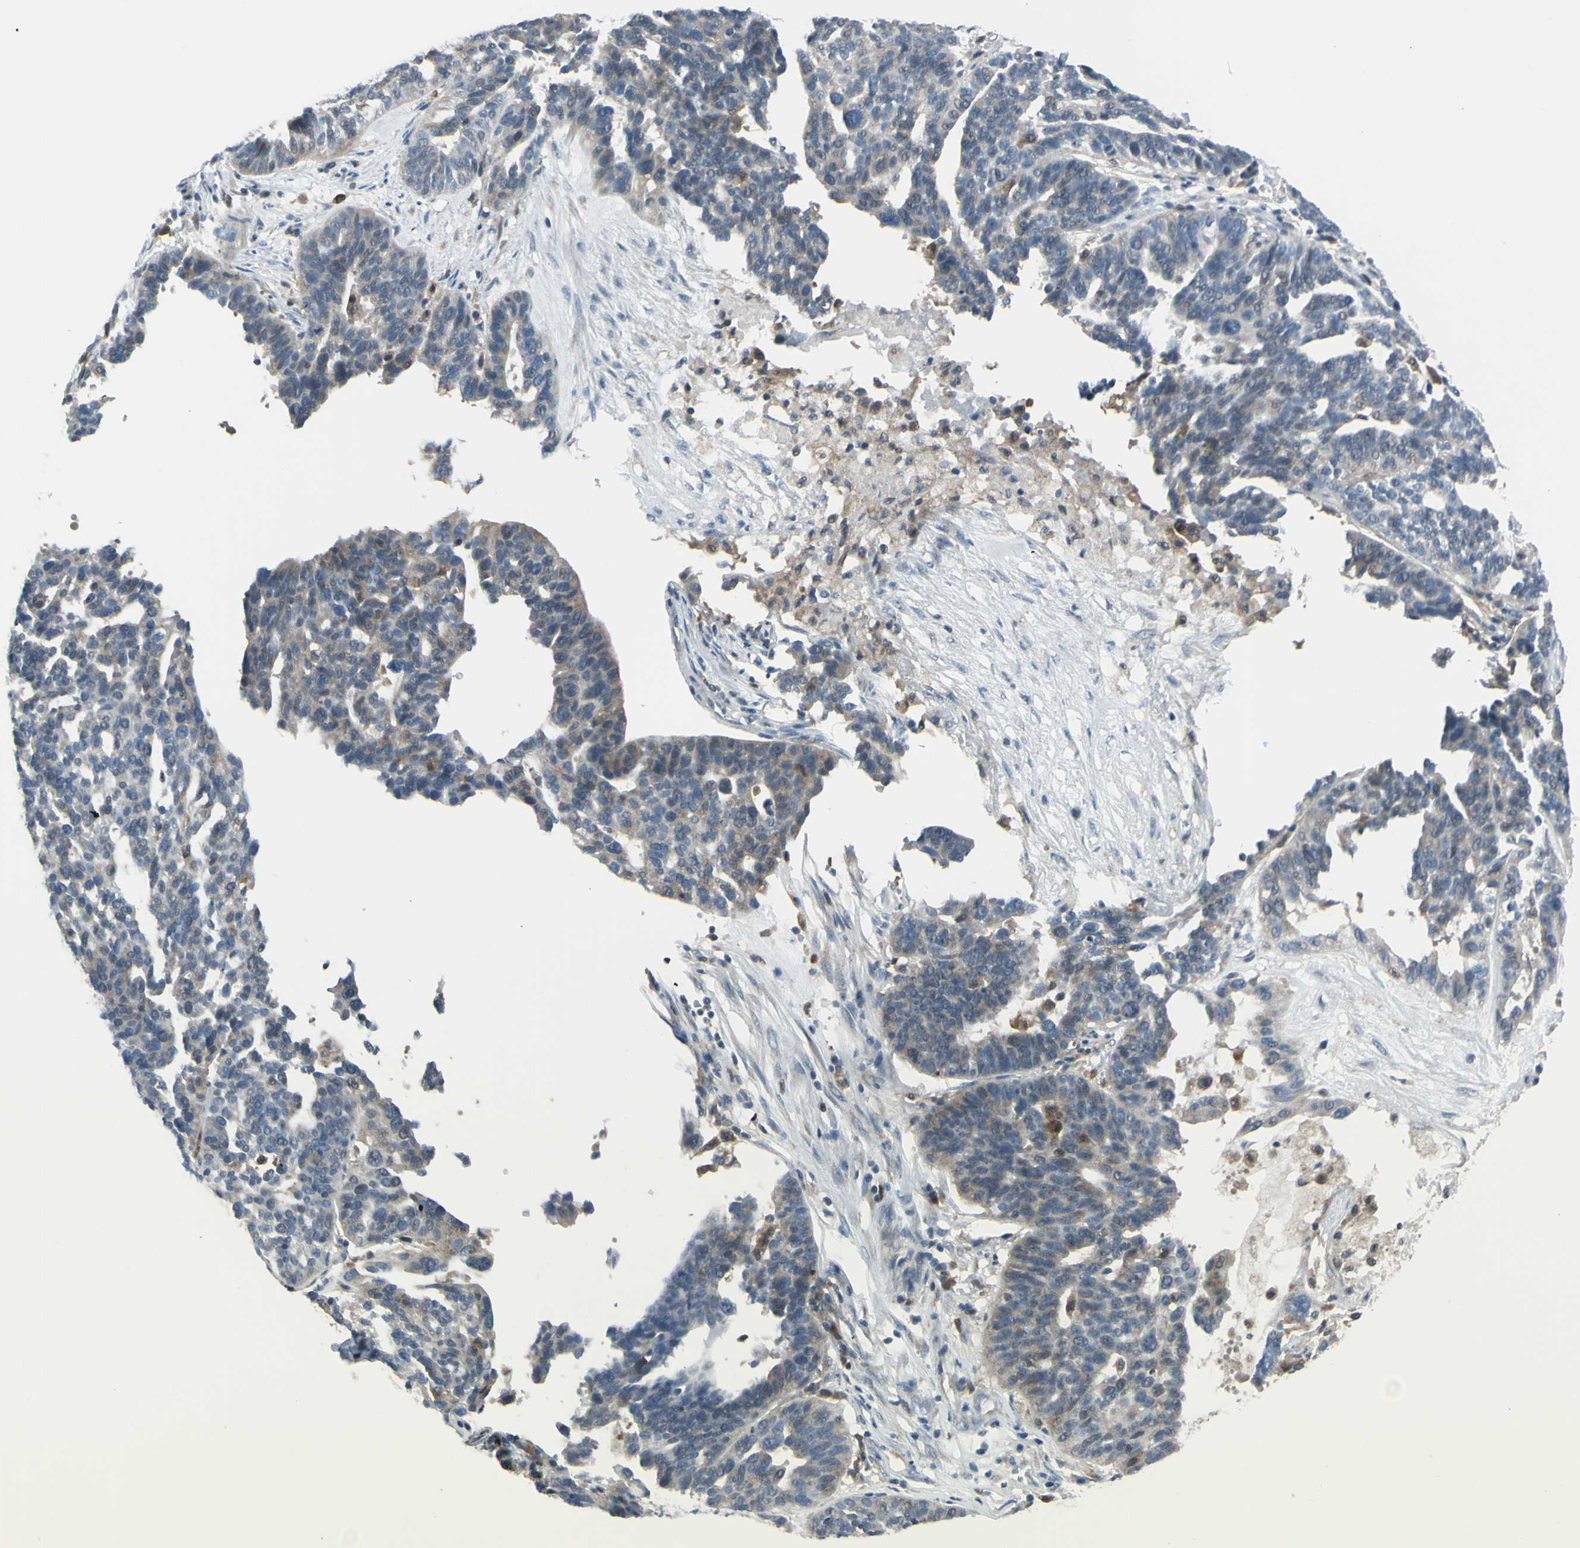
{"staining": {"intensity": "weak", "quantity": ">75%", "location": "cytoplasmic/membranous"}, "tissue": "ovarian cancer", "cell_type": "Tumor cells", "image_type": "cancer", "snomed": [{"axis": "morphology", "description": "Cystadenocarcinoma, serous, NOS"}, {"axis": "topography", "description": "Ovary"}], "caption": "Immunohistochemistry (IHC) of human ovarian cancer demonstrates low levels of weak cytoplasmic/membranous staining in approximately >75% of tumor cells. The staining was performed using DAB (3,3'-diaminobenzidine), with brown indicating positive protein expression. Nuclei are stained blue with hematoxylin.", "gene": "CYRIB", "patient": {"sex": "female", "age": 59}}